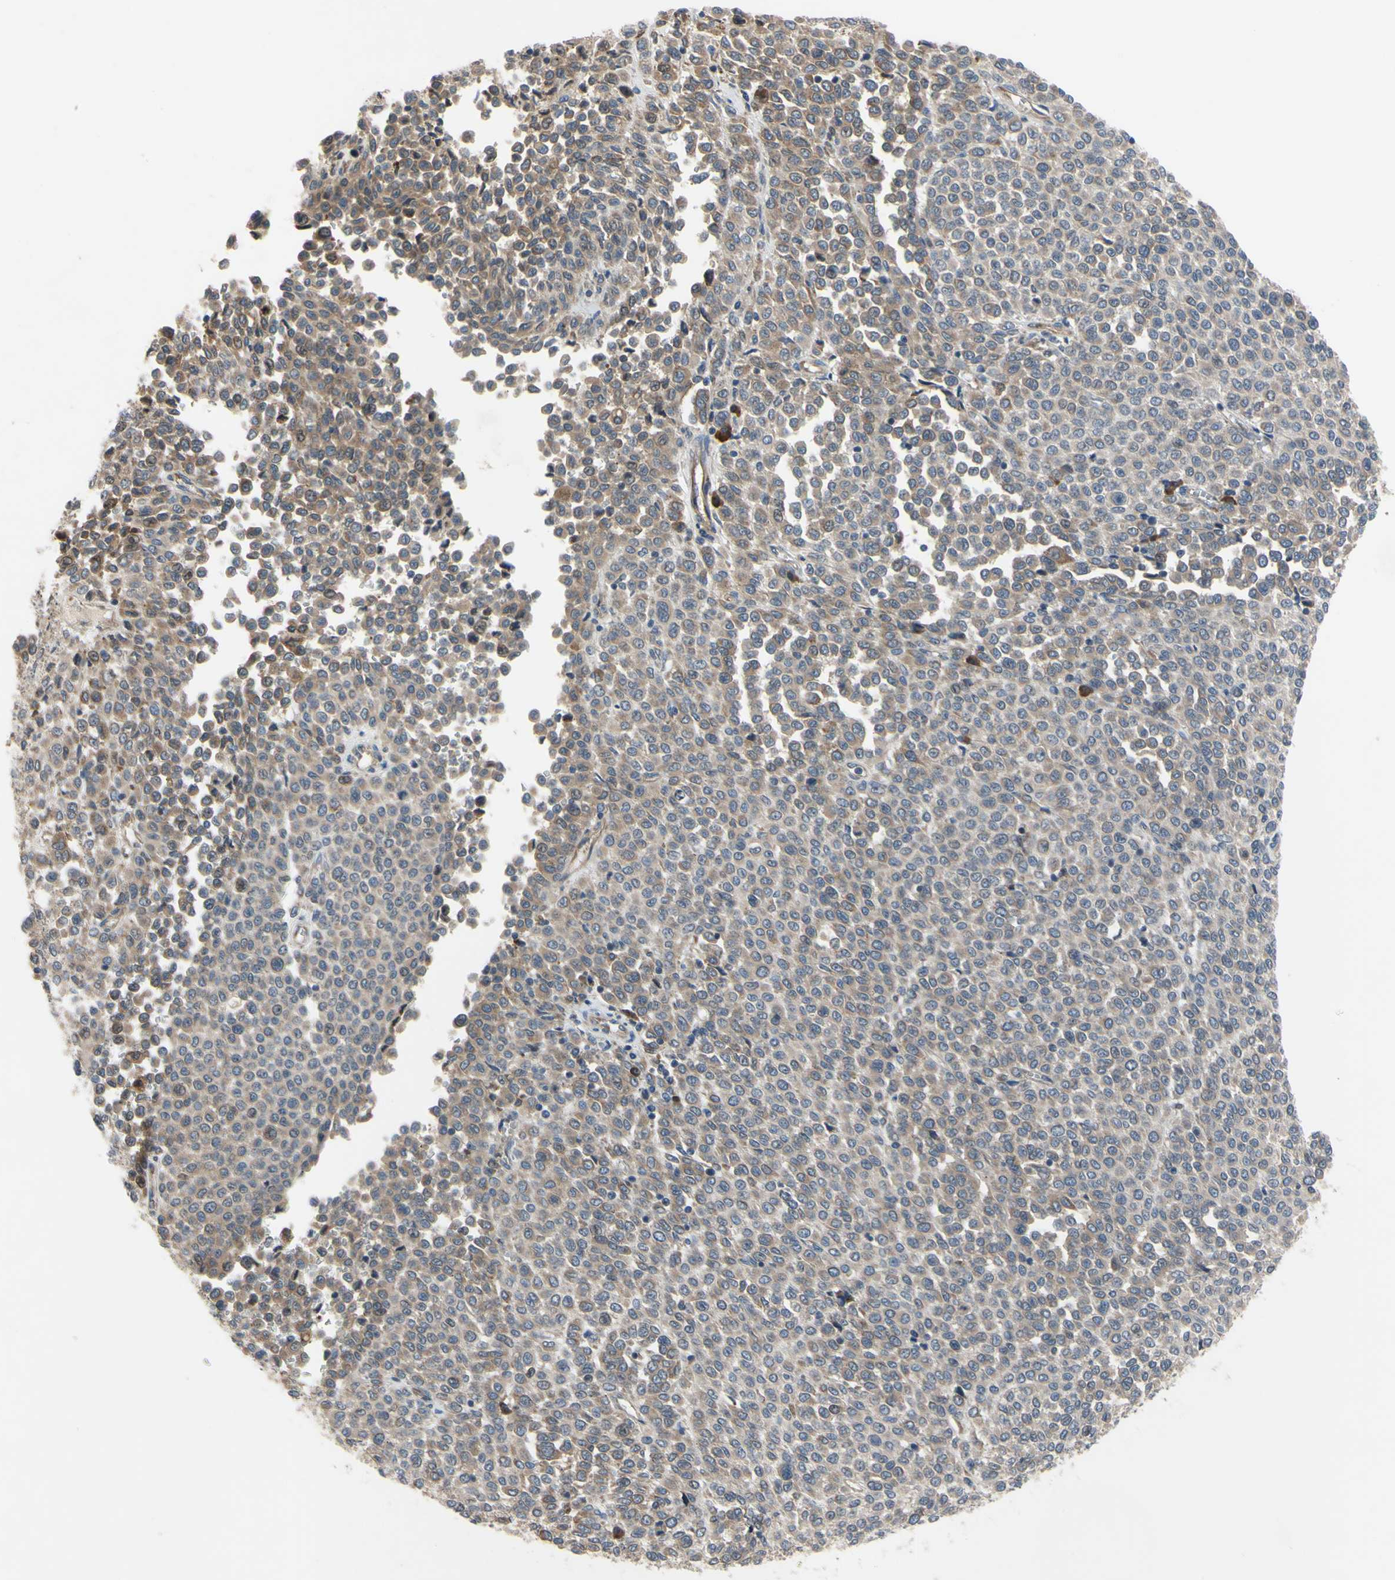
{"staining": {"intensity": "moderate", "quantity": ">75%", "location": "cytoplasmic/membranous"}, "tissue": "melanoma", "cell_type": "Tumor cells", "image_type": "cancer", "snomed": [{"axis": "morphology", "description": "Malignant melanoma, Metastatic site"}, {"axis": "topography", "description": "Pancreas"}], "caption": "Protein staining of melanoma tissue reveals moderate cytoplasmic/membranous staining in about >75% of tumor cells. (Stains: DAB (3,3'-diaminobenzidine) in brown, nuclei in blue, Microscopy: brightfield microscopy at high magnification).", "gene": "XIAP", "patient": {"sex": "female", "age": 30}}